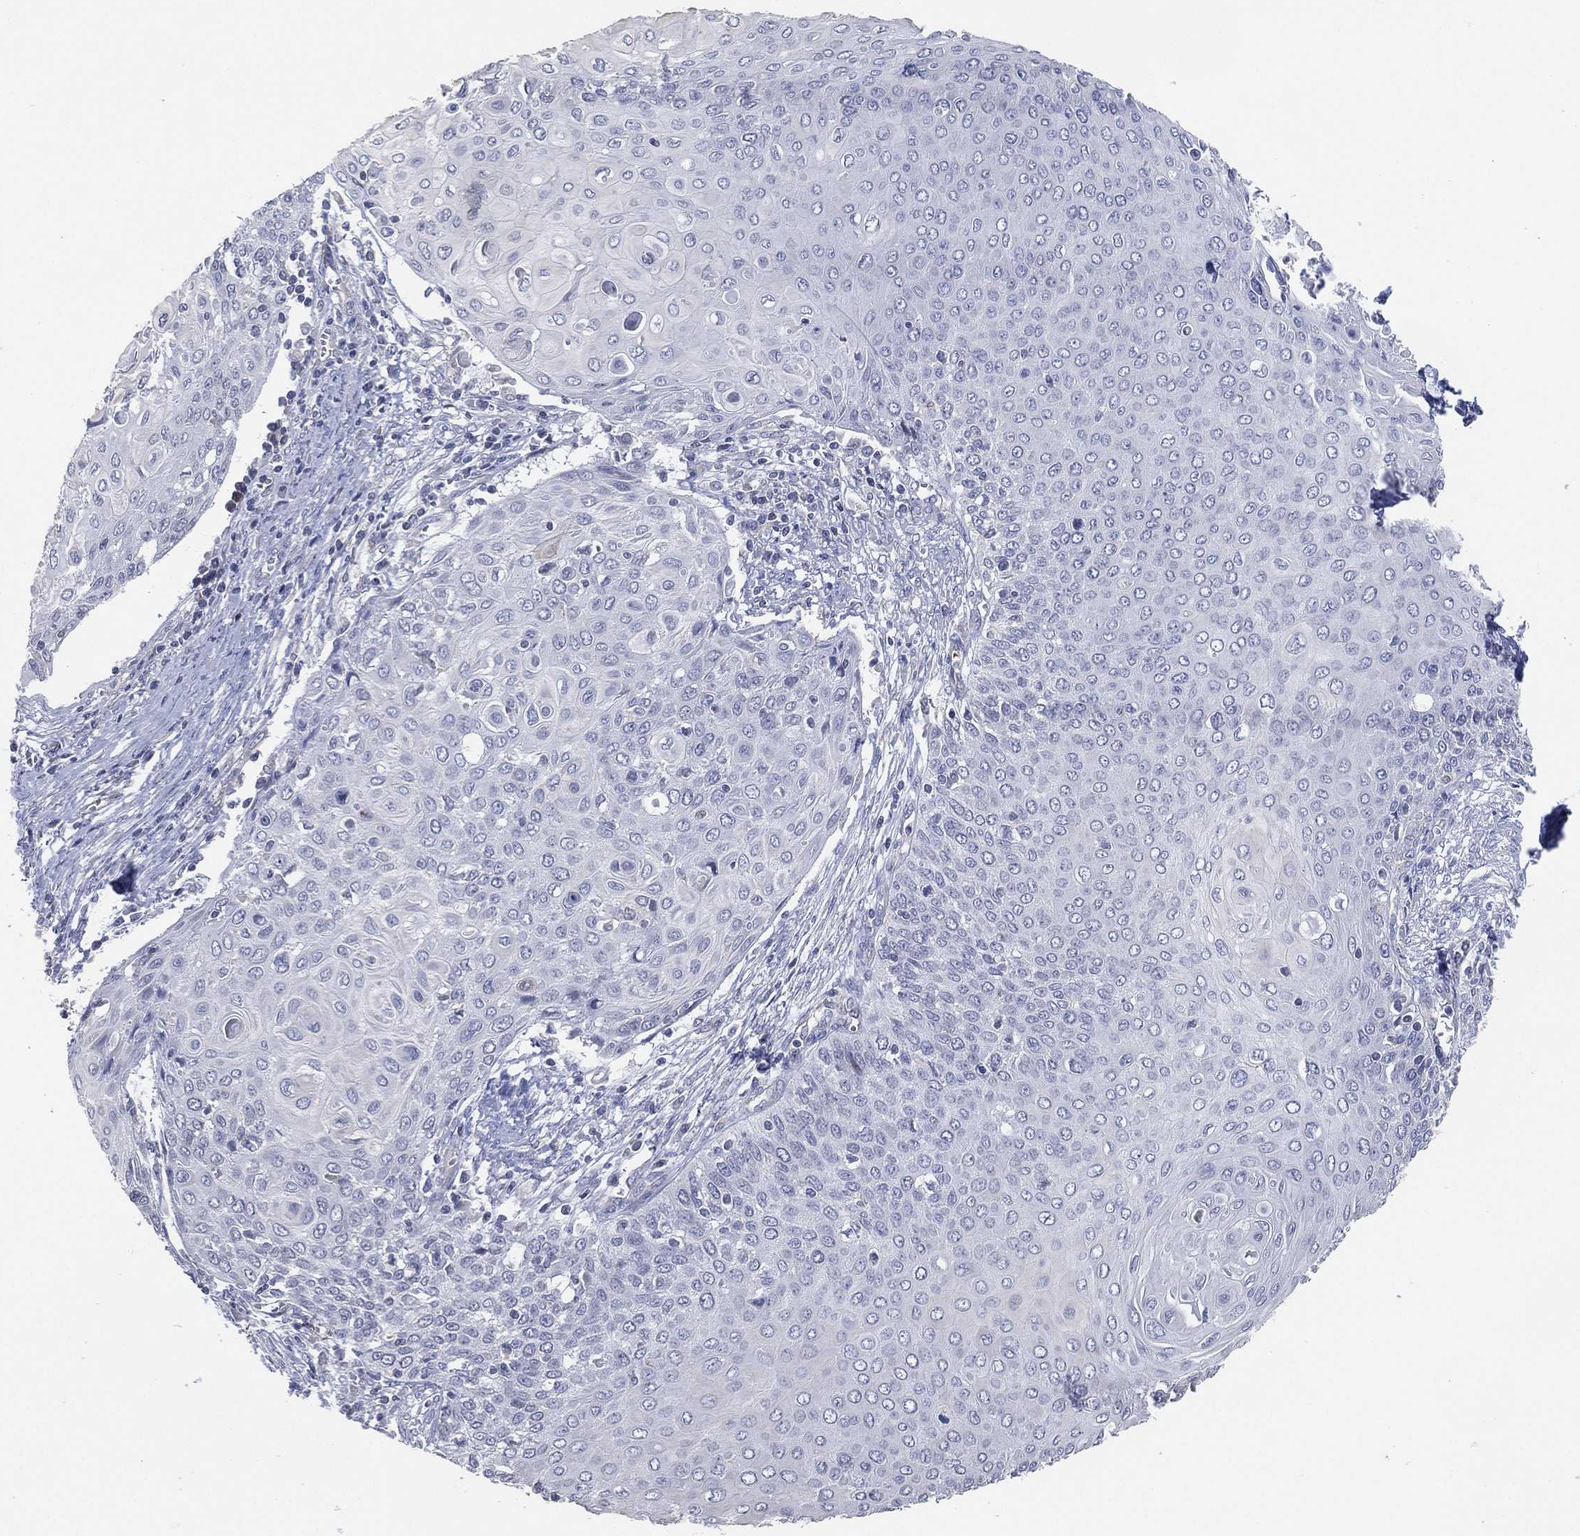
{"staining": {"intensity": "negative", "quantity": "none", "location": "none"}, "tissue": "cervical cancer", "cell_type": "Tumor cells", "image_type": "cancer", "snomed": [{"axis": "morphology", "description": "Squamous cell carcinoma, NOS"}, {"axis": "topography", "description": "Cervix"}], "caption": "This is a histopathology image of immunohistochemistry staining of cervical cancer (squamous cell carcinoma), which shows no expression in tumor cells. Brightfield microscopy of immunohistochemistry stained with DAB (brown) and hematoxylin (blue), captured at high magnification.", "gene": "CFTR", "patient": {"sex": "female", "age": 39}}